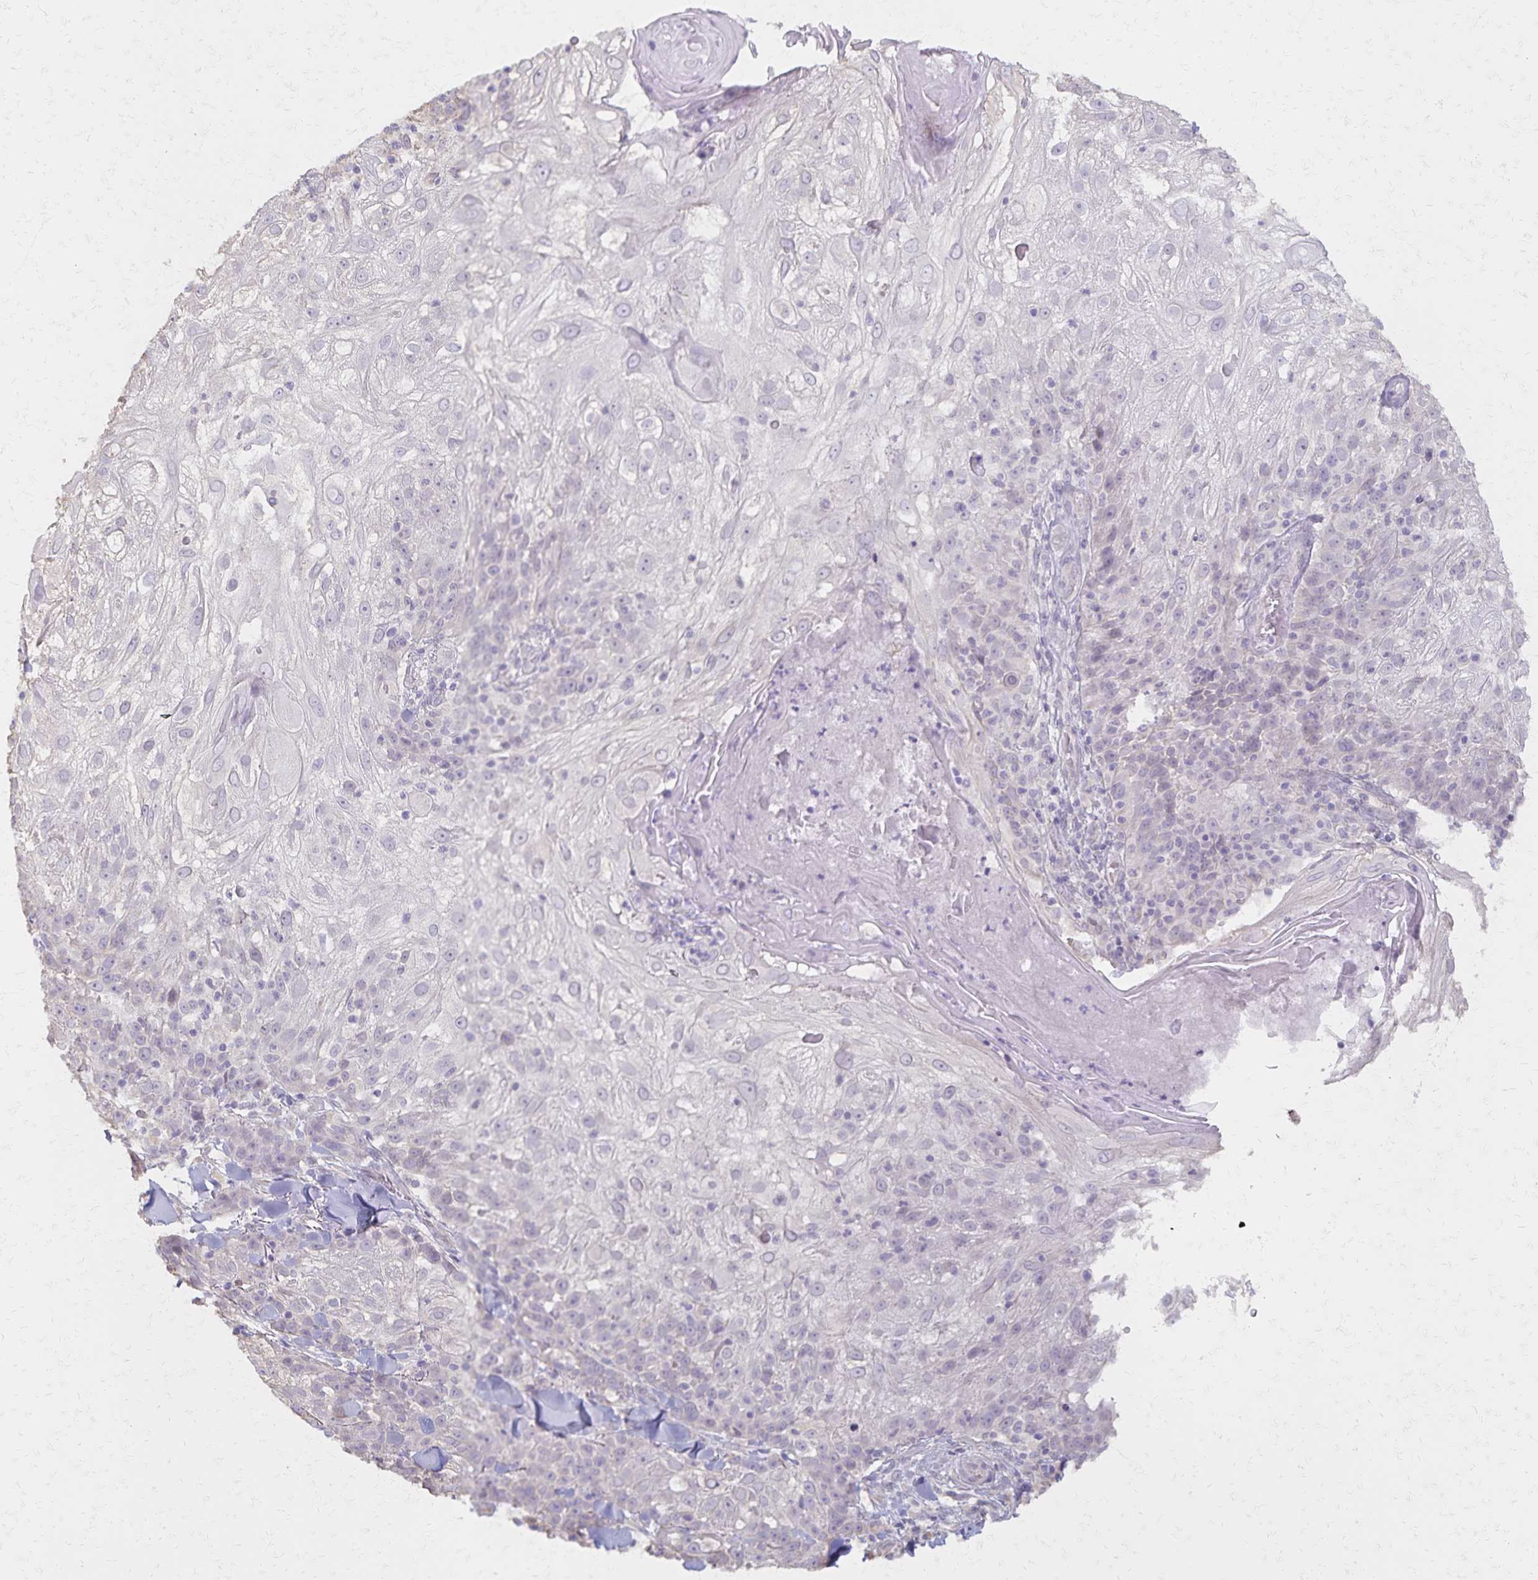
{"staining": {"intensity": "negative", "quantity": "none", "location": "none"}, "tissue": "skin cancer", "cell_type": "Tumor cells", "image_type": "cancer", "snomed": [{"axis": "morphology", "description": "Normal tissue, NOS"}, {"axis": "morphology", "description": "Squamous cell carcinoma, NOS"}, {"axis": "topography", "description": "Skin"}], "caption": "Human skin squamous cell carcinoma stained for a protein using immunohistochemistry reveals no positivity in tumor cells.", "gene": "KISS1", "patient": {"sex": "female", "age": 83}}